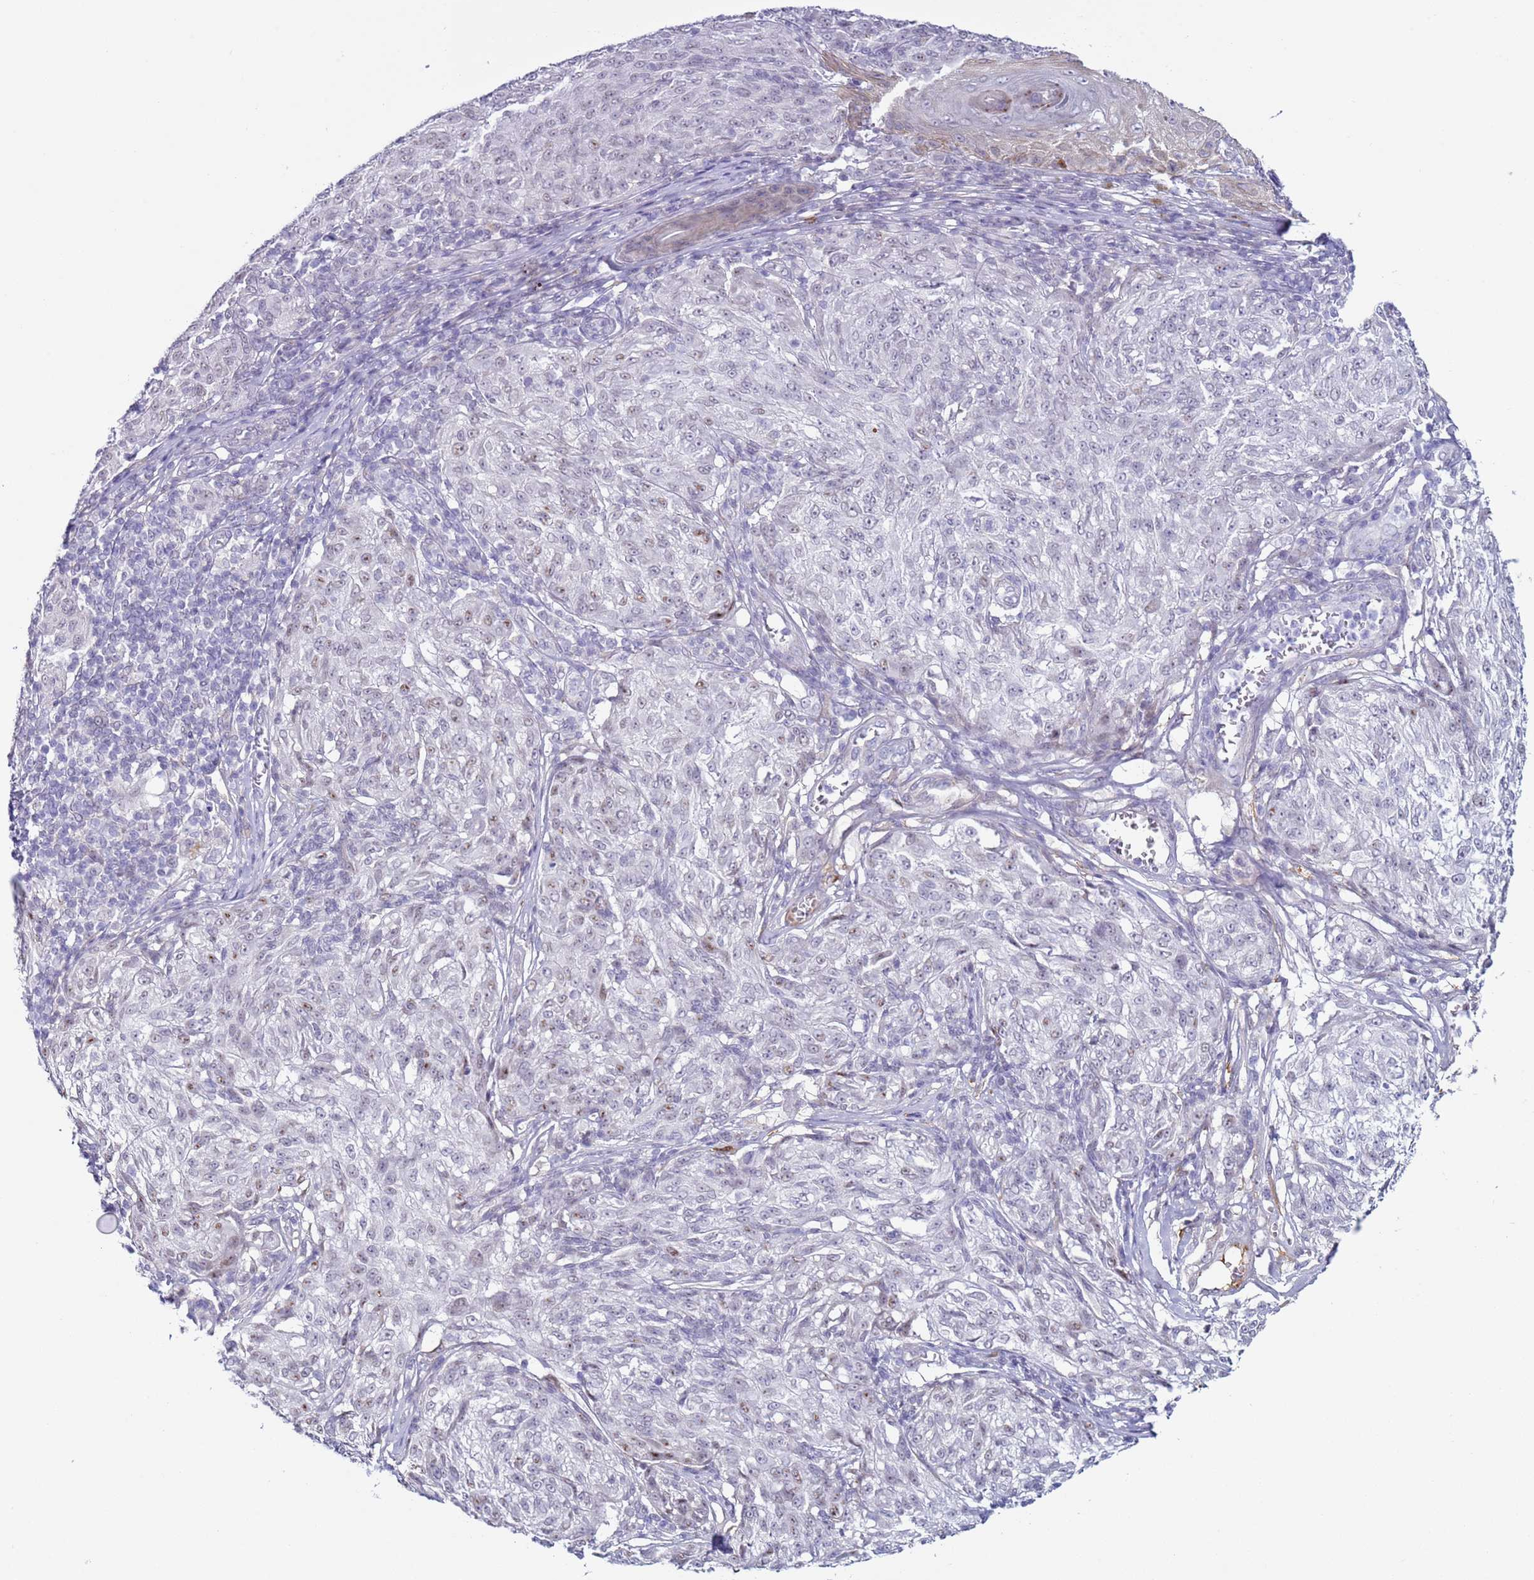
{"staining": {"intensity": "negative", "quantity": "none", "location": "none"}, "tissue": "melanoma", "cell_type": "Tumor cells", "image_type": "cancer", "snomed": [{"axis": "morphology", "description": "Malignant melanoma, NOS"}, {"axis": "topography", "description": "Skin"}], "caption": "A high-resolution micrograph shows immunohistochemistry staining of melanoma, which displays no significant positivity in tumor cells.", "gene": "NPAP1", "patient": {"sex": "female", "age": 63}}